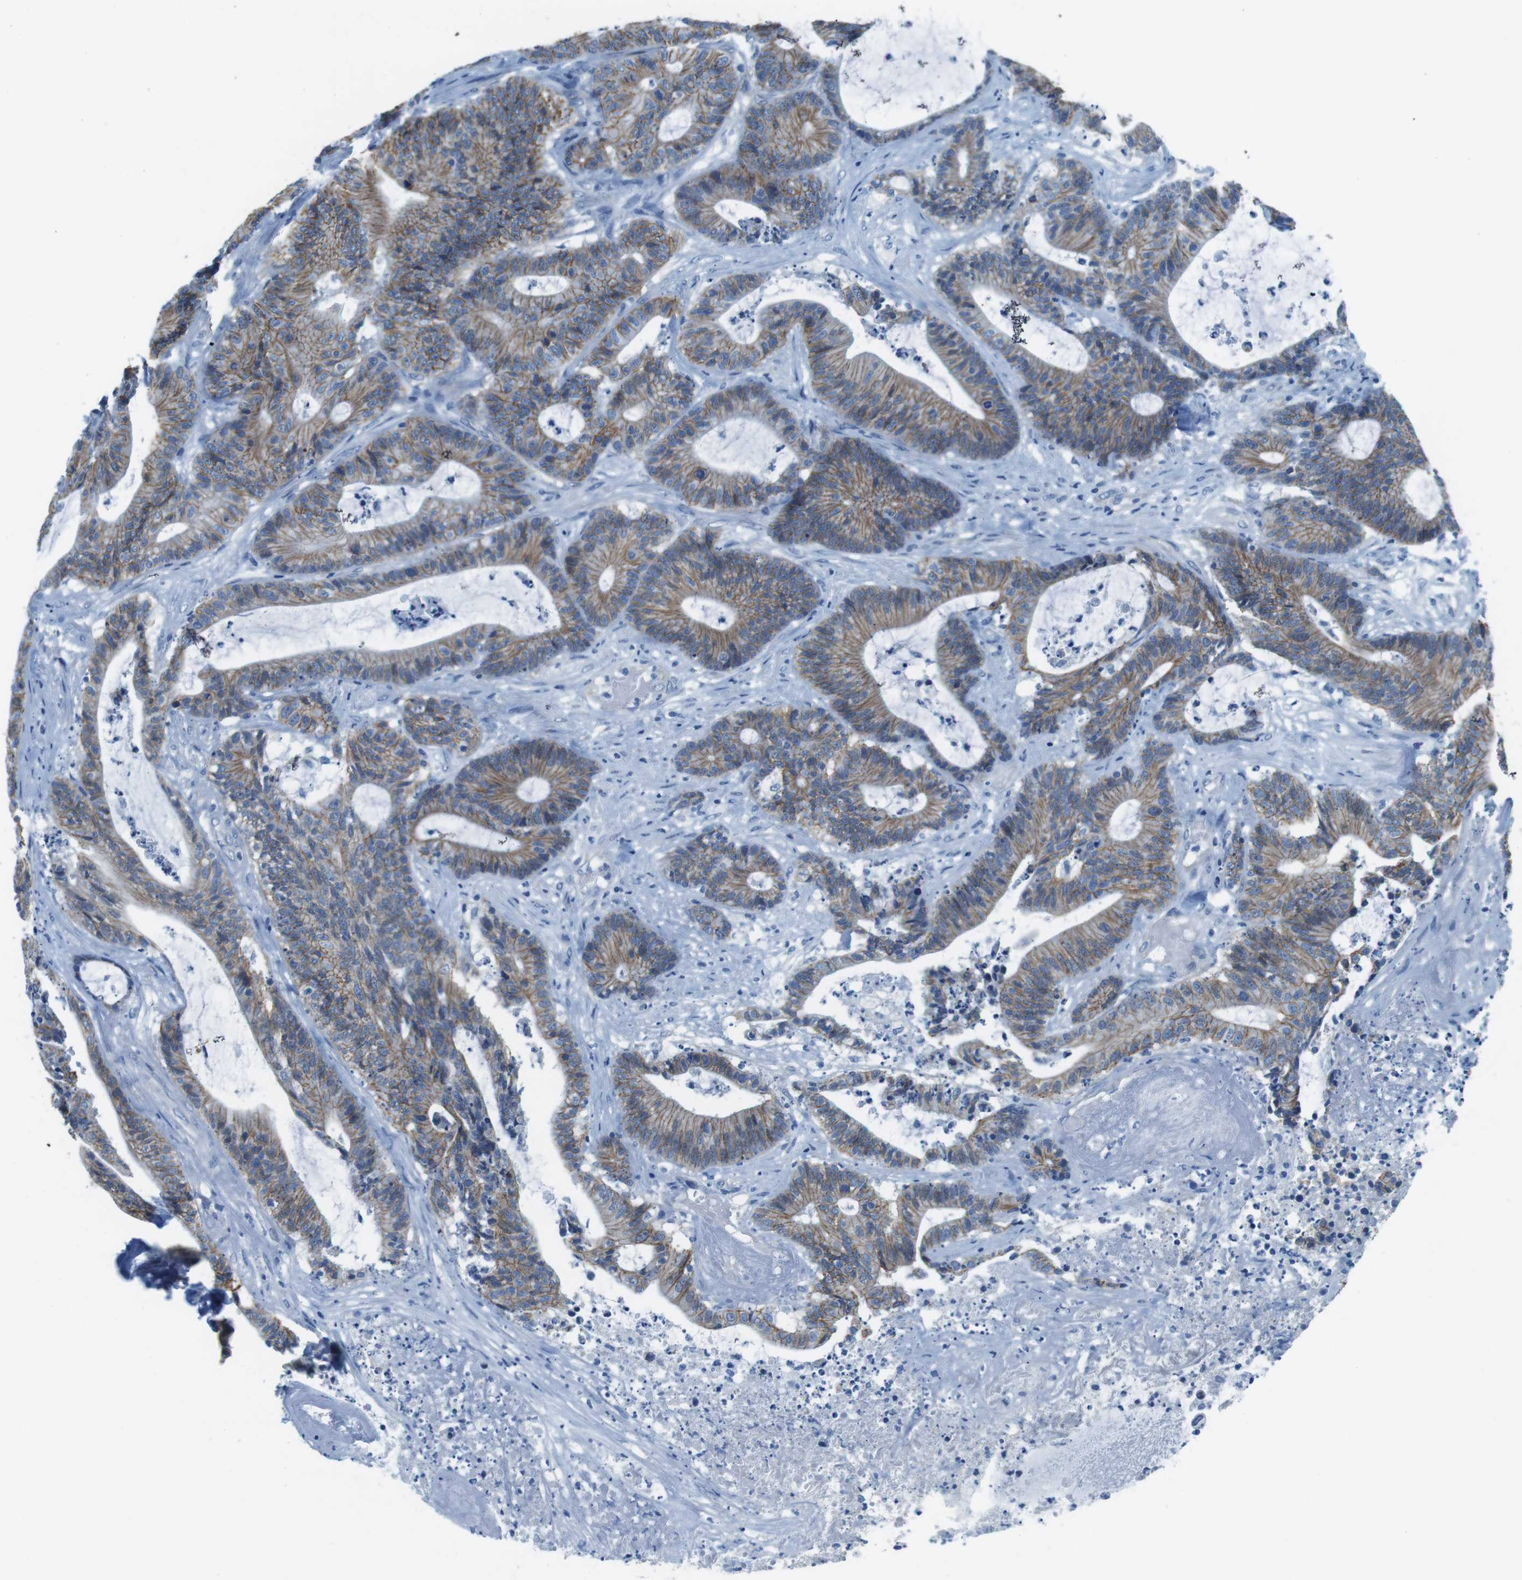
{"staining": {"intensity": "moderate", "quantity": ">75%", "location": "cytoplasmic/membranous"}, "tissue": "colorectal cancer", "cell_type": "Tumor cells", "image_type": "cancer", "snomed": [{"axis": "morphology", "description": "Adenocarcinoma, NOS"}, {"axis": "topography", "description": "Colon"}], "caption": "This micrograph reveals immunohistochemistry staining of human colorectal cancer, with medium moderate cytoplasmic/membranous staining in about >75% of tumor cells.", "gene": "SLC6A6", "patient": {"sex": "female", "age": 84}}